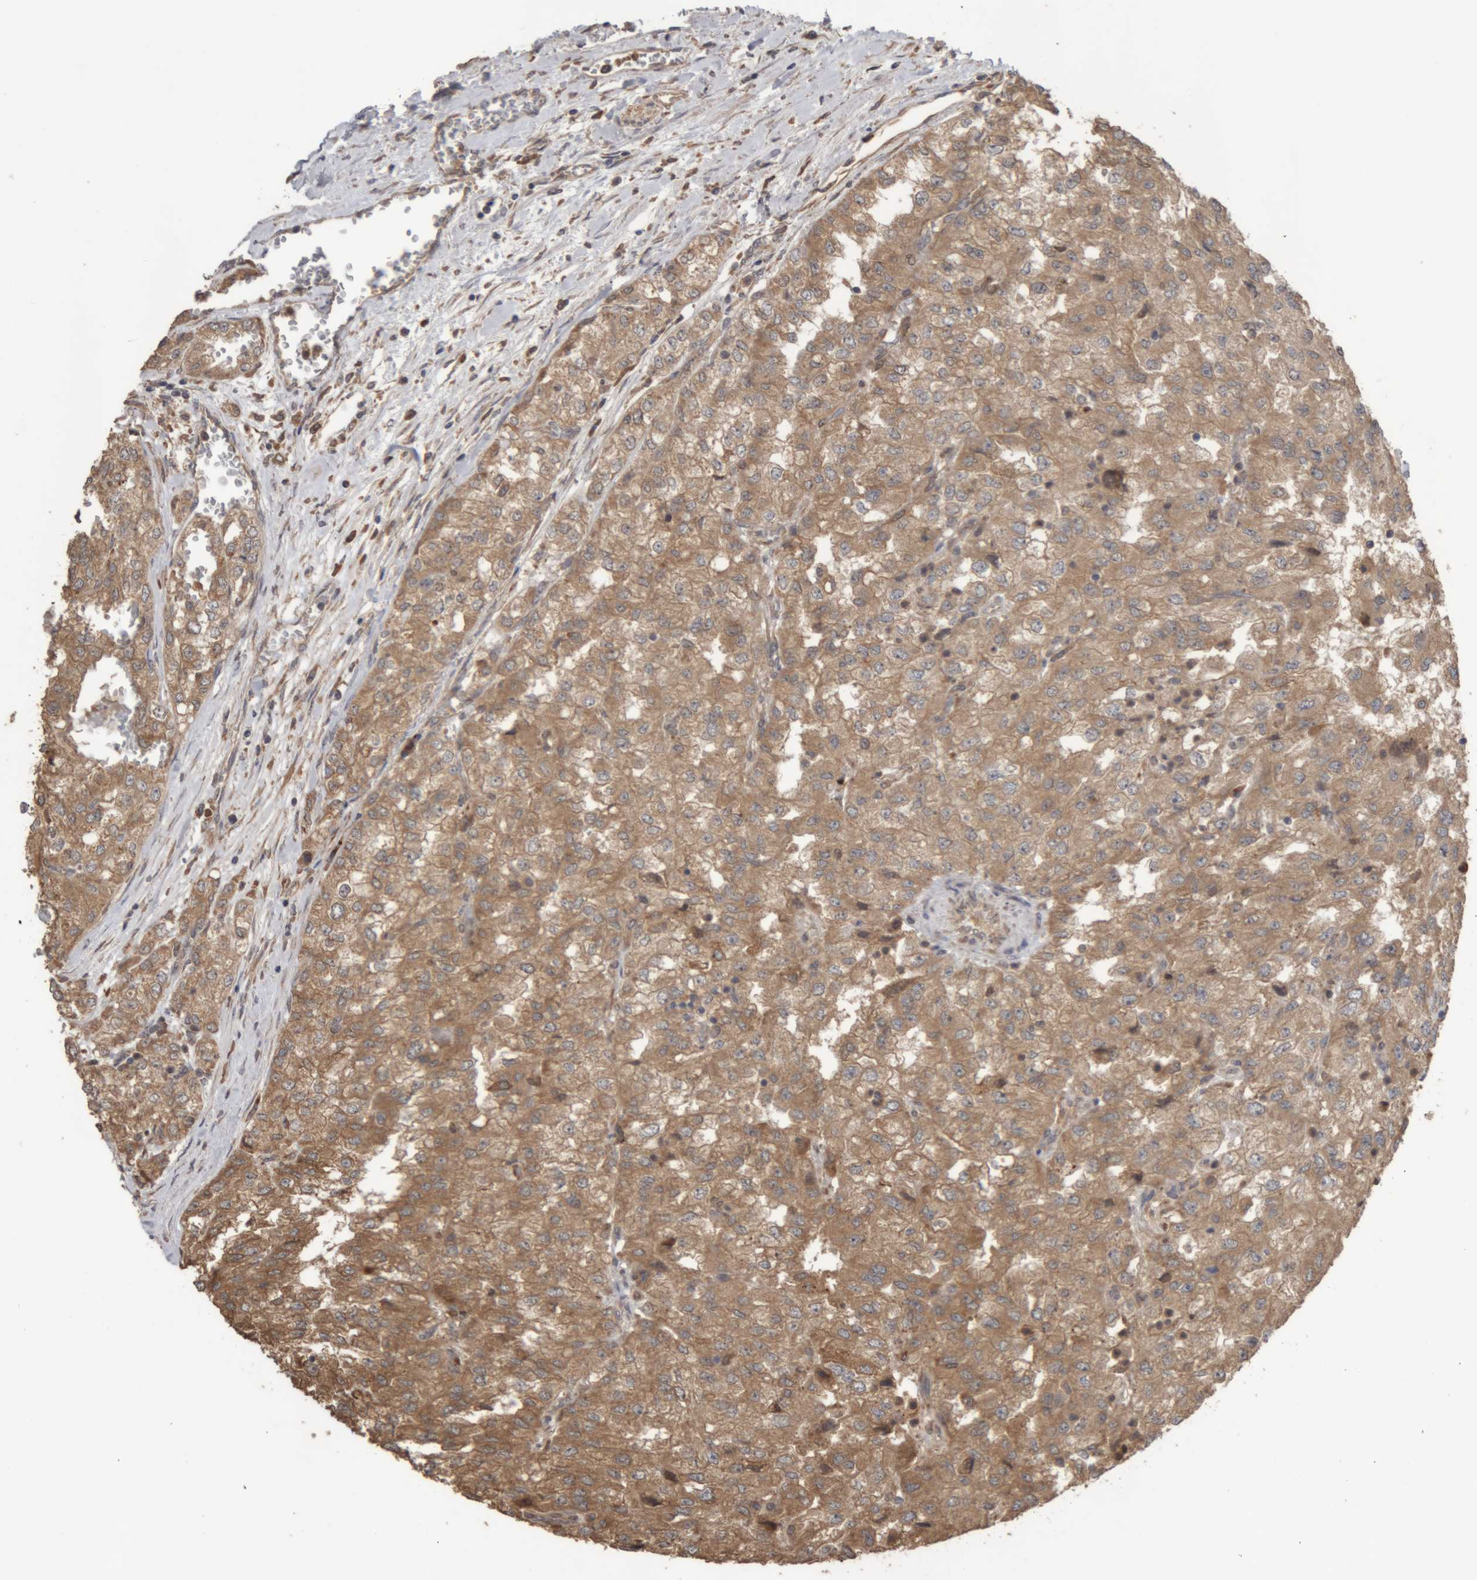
{"staining": {"intensity": "moderate", "quantity": ">75%", "location": "cytoplasmic/membranous"}, "tissue": "renal cancer", "cell_type": "Tumor cells", "image_type": "cancer", "snomed": [{"axis": "morphology", "description": "Adenocarcinoma, NOS"}, {"axis": "topography", "description": "Kidney"}], "caption": "IHC of human renal cancer (adenocarcinoma) displays medium levels of moderate cytoplasmic/membranous staining in about >75% of tumor cells. (Stains: DAB (3,3'-diaminobenzidine) in brown, nuclei in blue, Microscopy: brightfield microscopy at high magnification).", "gene": "TMED7", "patient": {"sex": "female", "age": 54}}